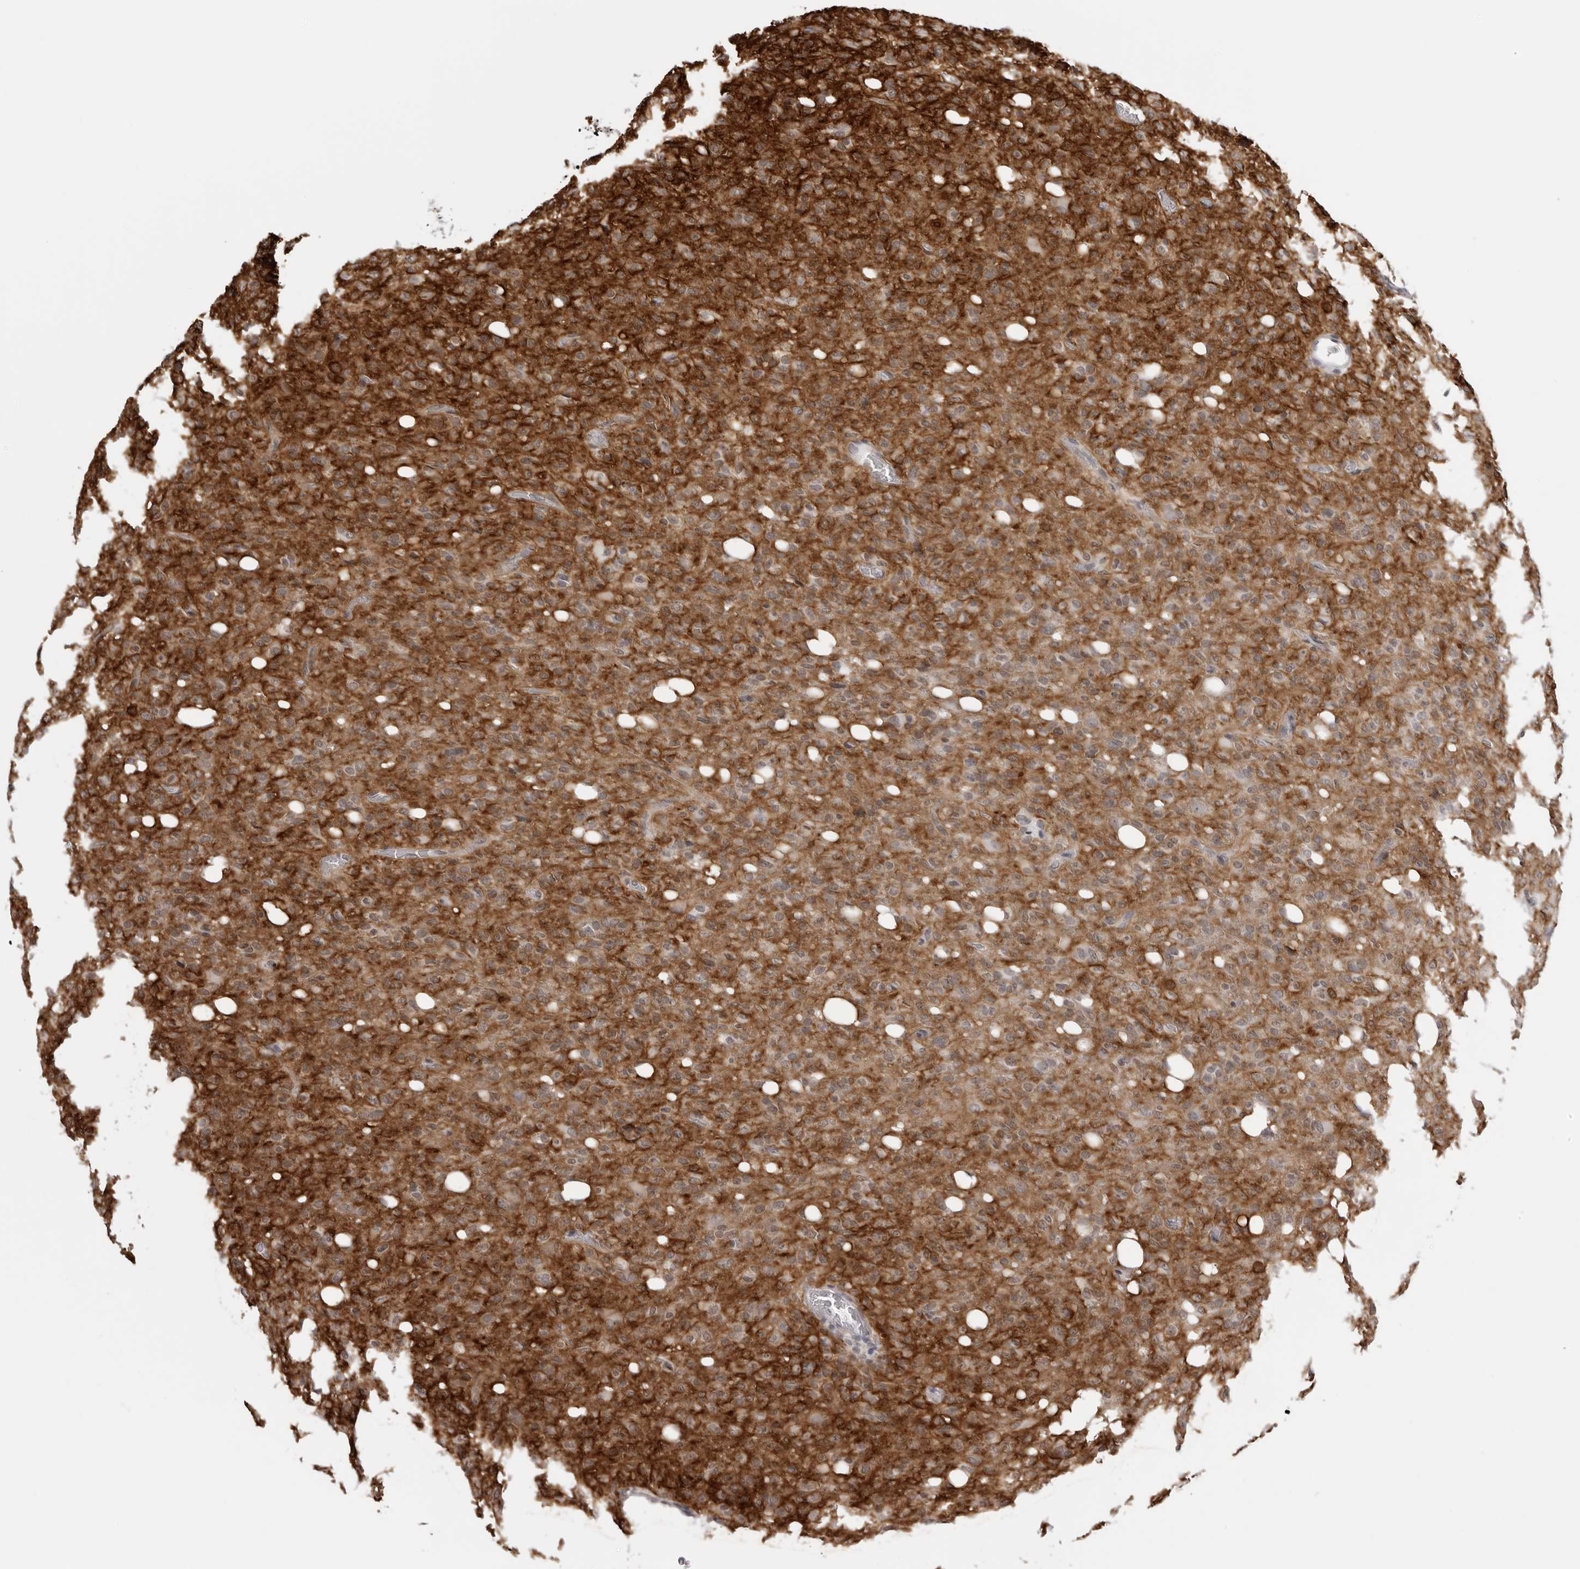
{"staining": {"intensity": "weak", "quantity": "25%-75%", "location": "cytoplasmic/membranous,nuclear"}, "tissue": "glioma", "cell_type": "Tumor cells", "image_type": "cancer", "snomed": [{"axis": "morphology", "description": "Glioma, malignant, High grade"}, {"axis": "topography", "description": "Brain"}], "caption": "This histopathology image reveals IHC staining of malignant glioma (high-grade), with low weak cytoplasmic/membranous and nuclear positivity in approximately 25%-75% of tumor cells.", "gene": "PRUNE1", "patient": {"sex": "female", "age": 57}}